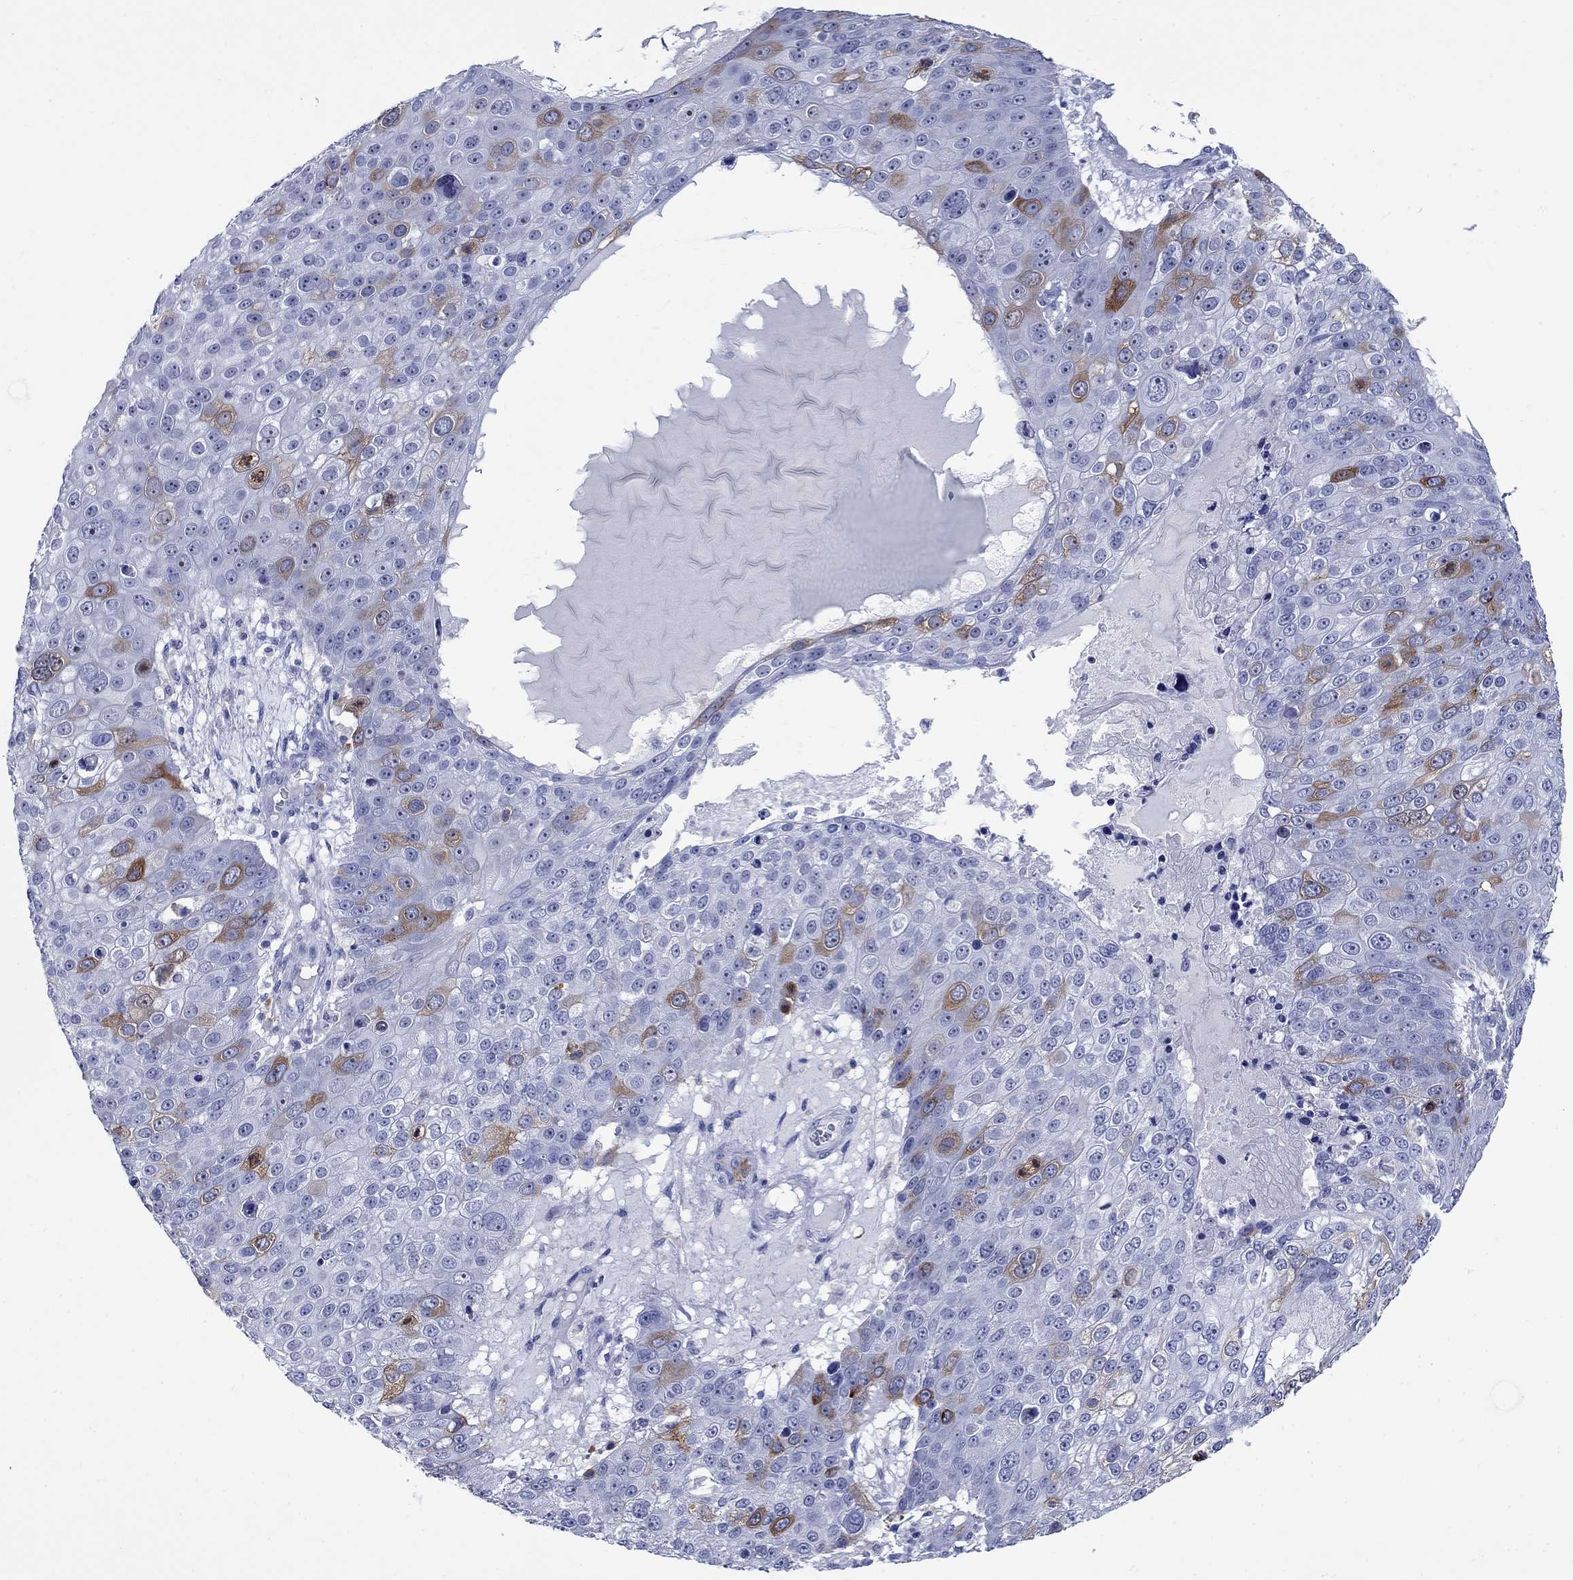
{"staining": {"intensity": "moderate", "quantity": "<25%", "location": "cytoplasmic/membranous"}, "tissue": "skin cancer", "cell_type": "Tumor cells", "image_type": "cancer", "snomed": [{"axis": "morphology", "description": "Squamous cell carcinoma, NOS"}, {"axis": "topography", "description": "Skin"}], "caption": "Protein staining exhibits moderate cytoplasmic/membranous positivity in about <25% of tumor cells in skin squamous cell carcinoma.", "gene": "TACC3", "patient": {"sex": "male", "age": 71}}